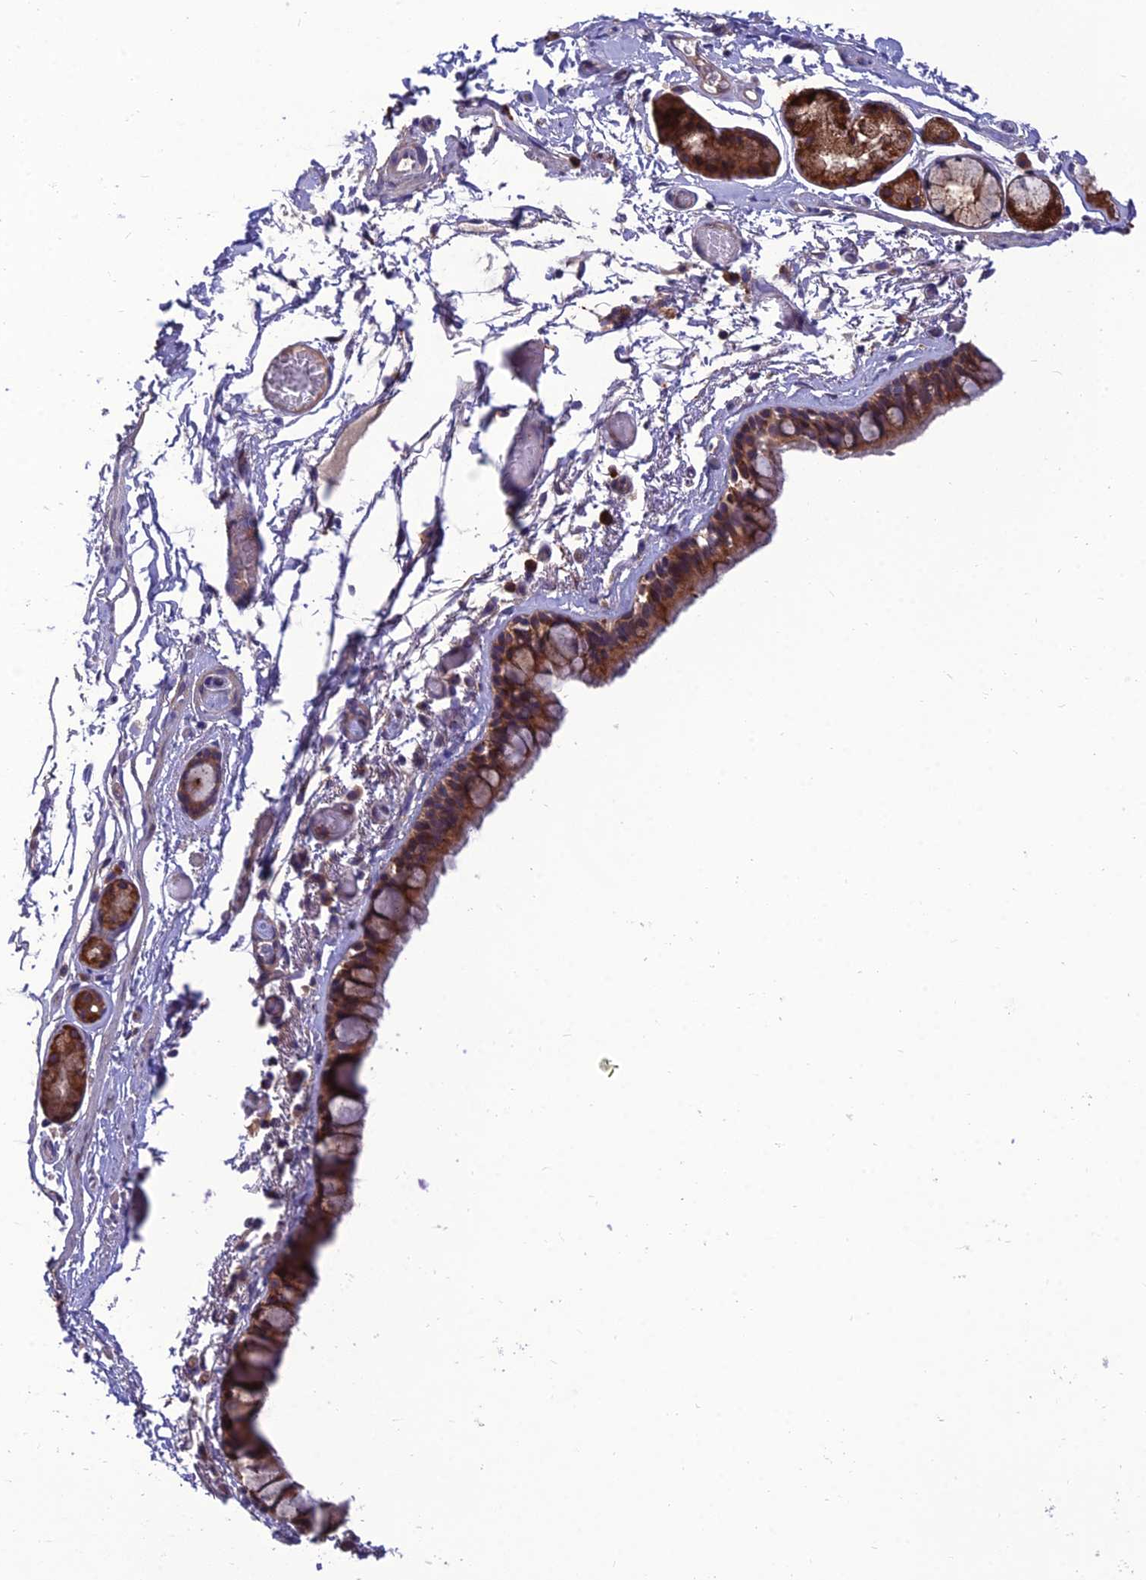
{"staining": {"intensity": "strong", "quantity": ">75%", "location": "cytoplasmic/membranous"}, "tissue": "bronchus", "cell_type": "Respiratory epithelial cells", "image_type": "normal", "snomed": [{"axis": "morphology", "description": "Normal tissue, NOS"}, {"axis": "topography", "description": "Cartilage tissue"}], "caption": "Human bronchus stained for a protein (brown) exhibits strong cytoplasmic/membranous positive positivity in about >75% of respiratory epithelial cells.", "gene": "UMAD1", "patient": {"sex": "male", "age": 63}}